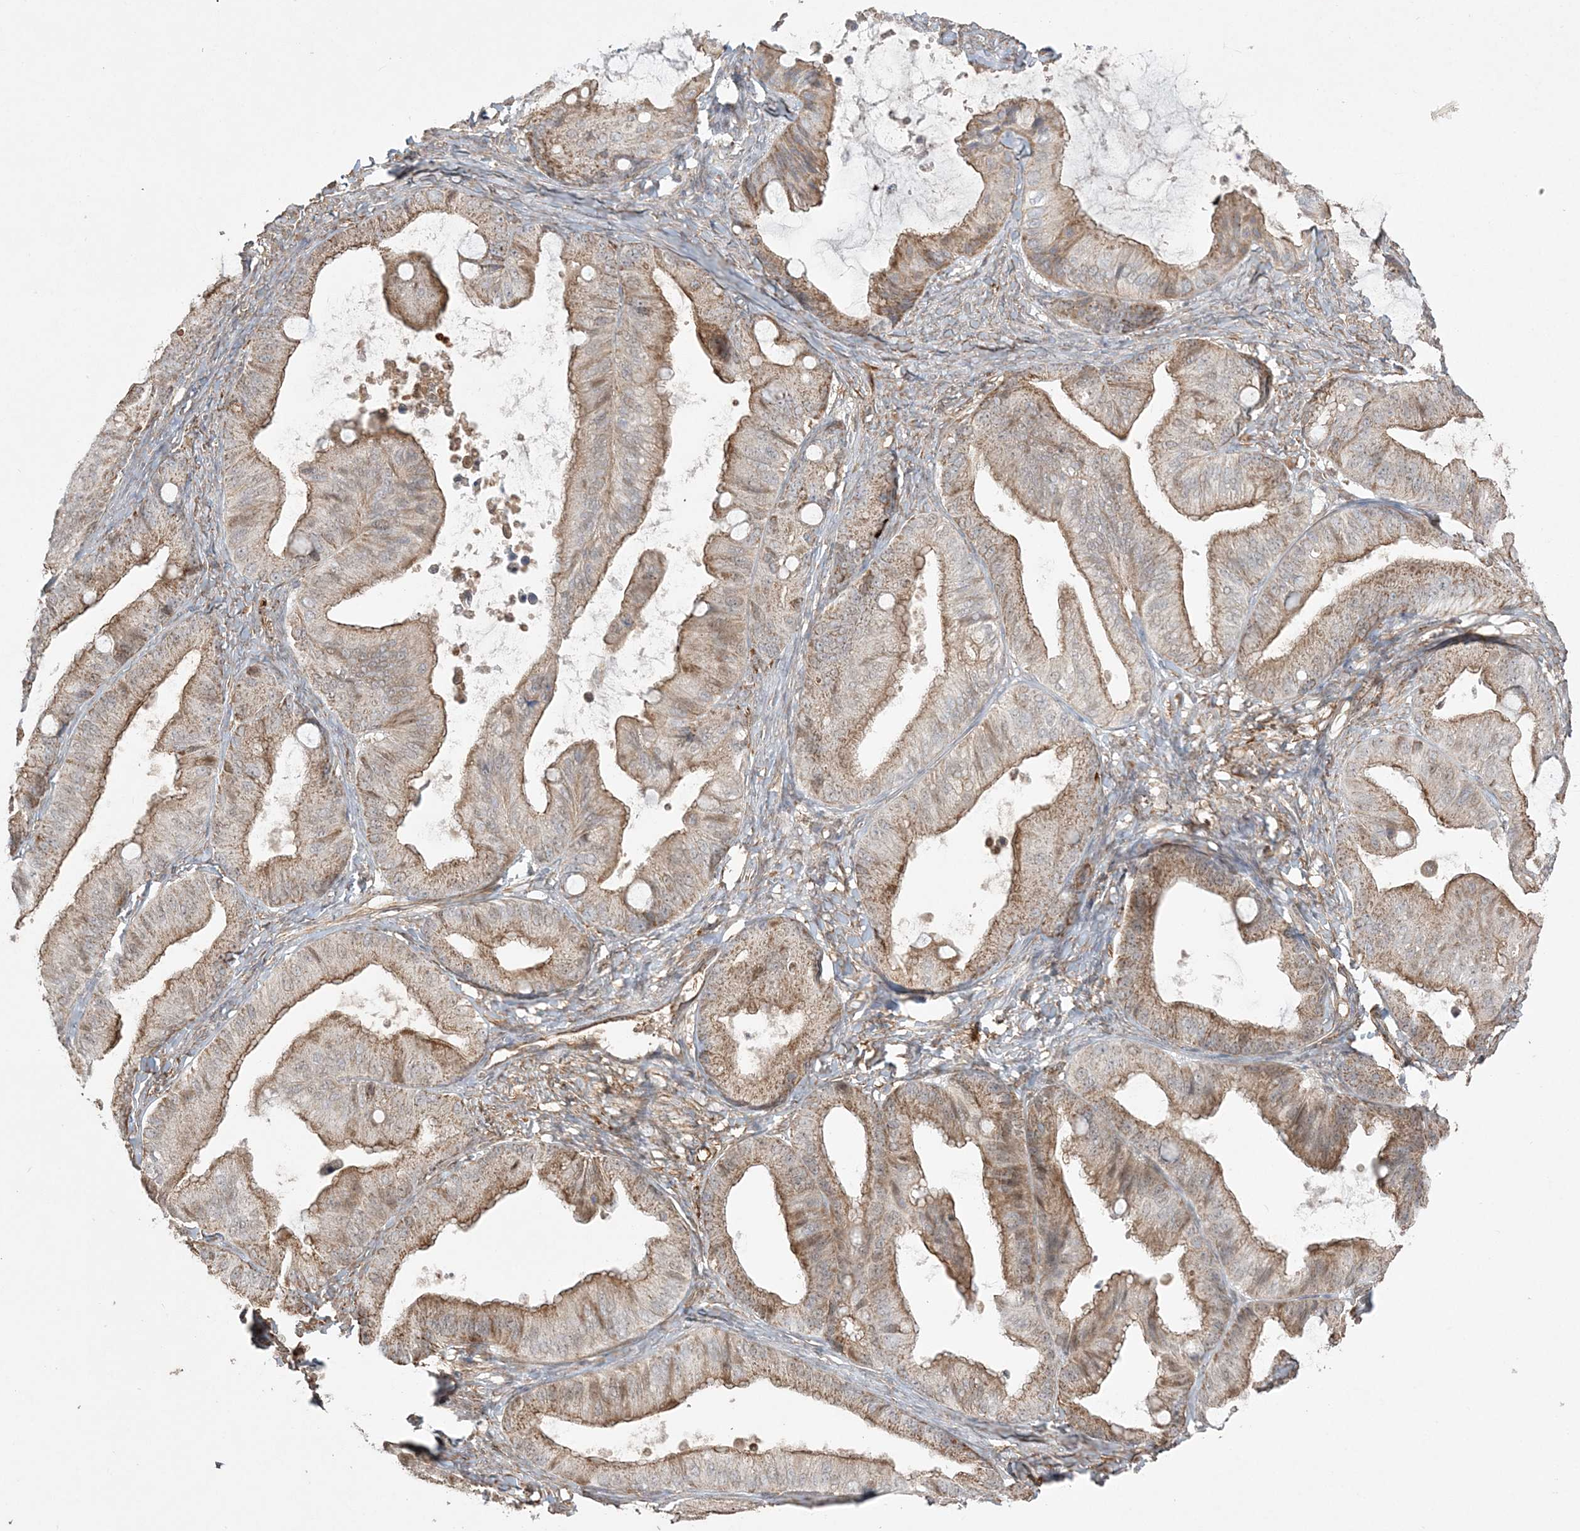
{"staining": {"intensity": "moderate", "quantity": ">75%", "location": "cytoplasmic/membranous"}, "tissue": "ovarian cancer", "cell_type": "Tumor cells", "image_type": "cancer", "snomed": [{"axis": "morphology", "description": "Cystadenocarcinoma, mucinous, NOS"}, {"axis": "topography", "description": "Ovary"}], "caption": "About >75% of tumor cells in mucinous cystadenocarcinoma (ovarian) display moderate cytoplasmic/membranous protein expression as visualized by brown immunohistochemical staining.", "gene": "SCLT1", "patient": {"sex": "female", "age": 71}}